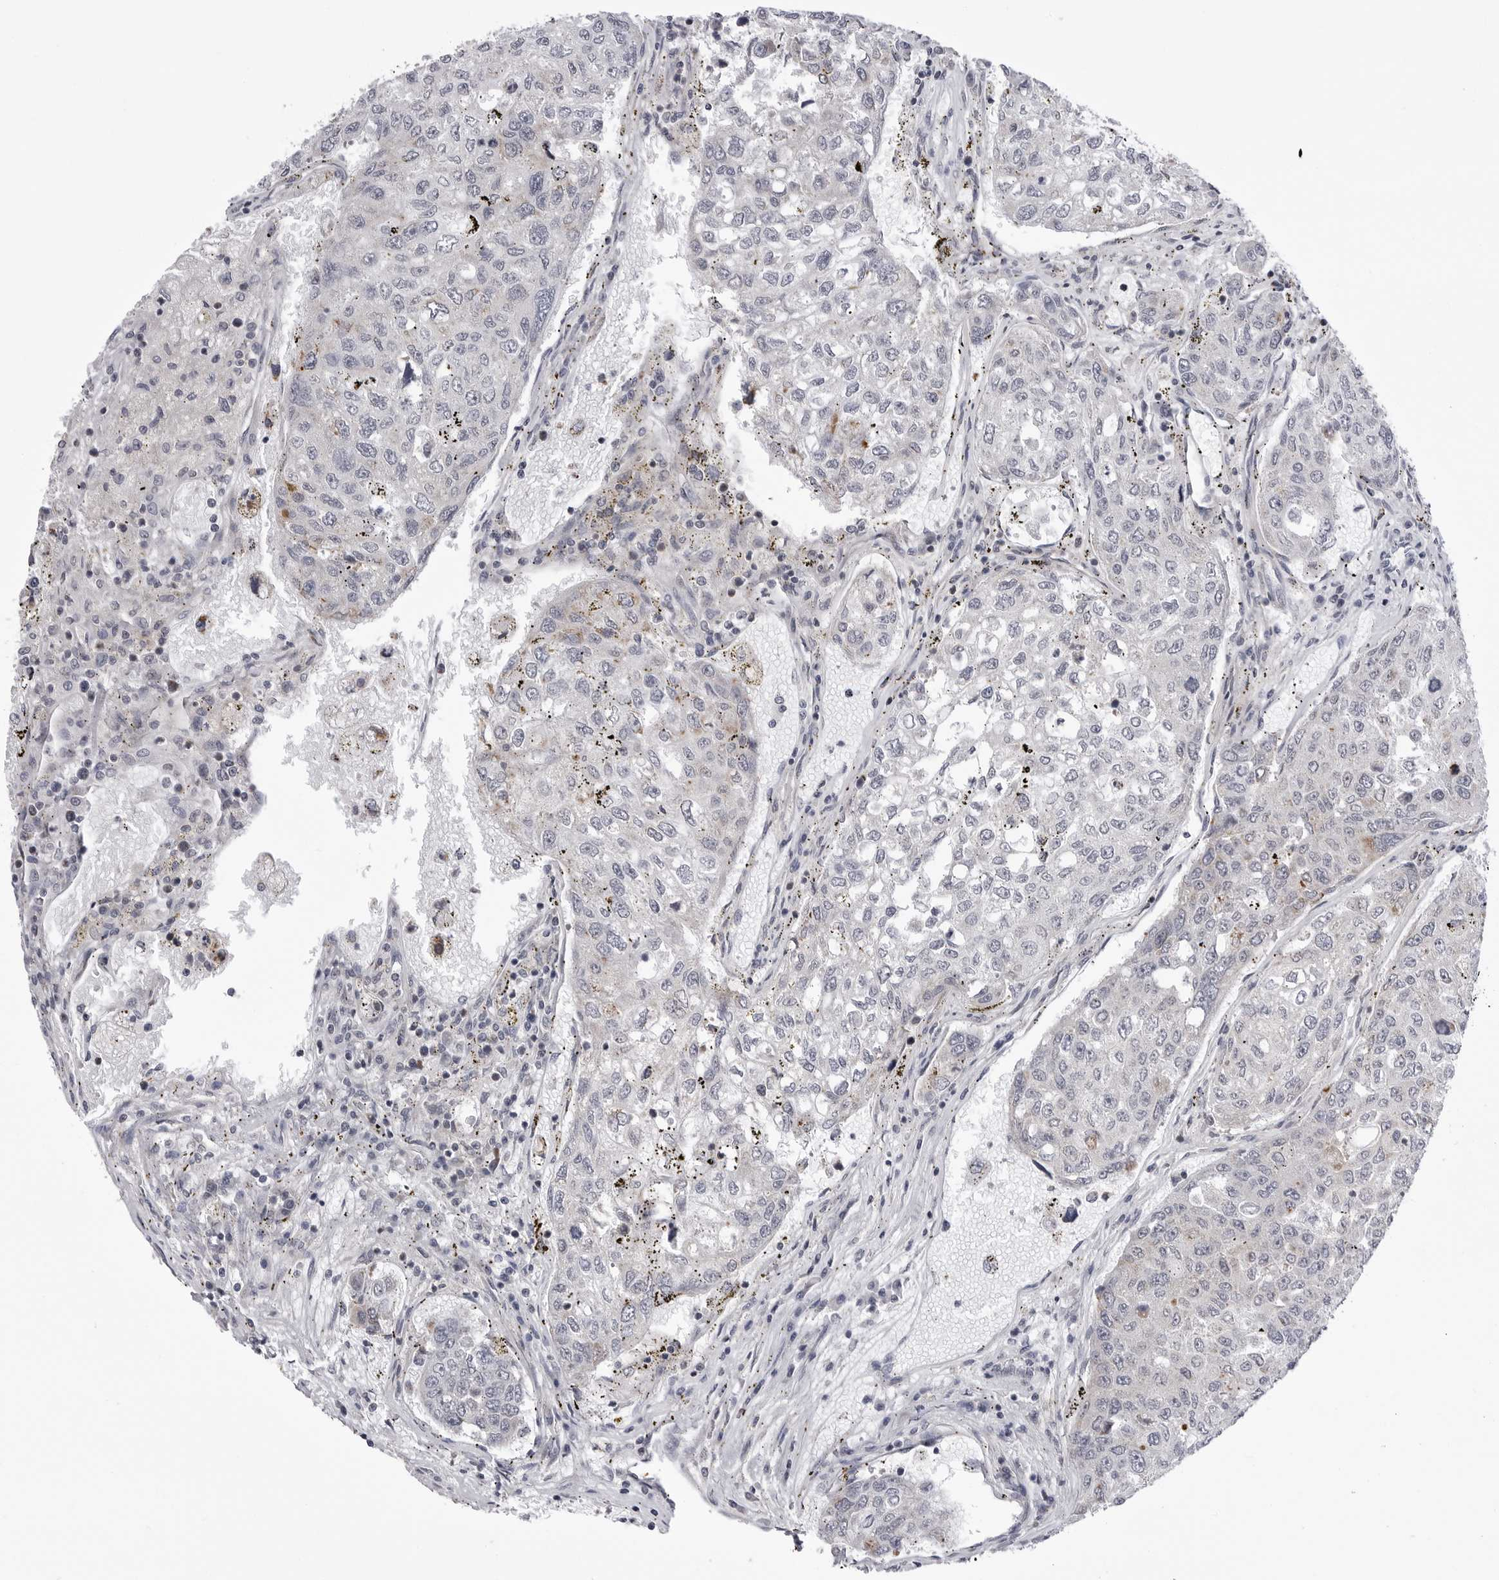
{"staining": {"intensity": "negative", "quantity": "none", "location": "none"}, "tissue": "urothelial cancer", "cell_type": "Tumor cells", "image_type": "cancer", "snomed": [{"axis": "morphology", "description": "Urothelial carcinoma, High grade"}, {"axis": "topography", "description": "Lymph node"}, {"axis": "topography", "description": "Urinary bladder"}], "caption": "DAB (3,3'-diaminobenzidine) immunohistochemical staining of urothelial carcinoma (high-grade) demonstrates no significant staining in tumor cells.", "gene": "CCDC18", "patient": {"sex": "male", "age": 51}}